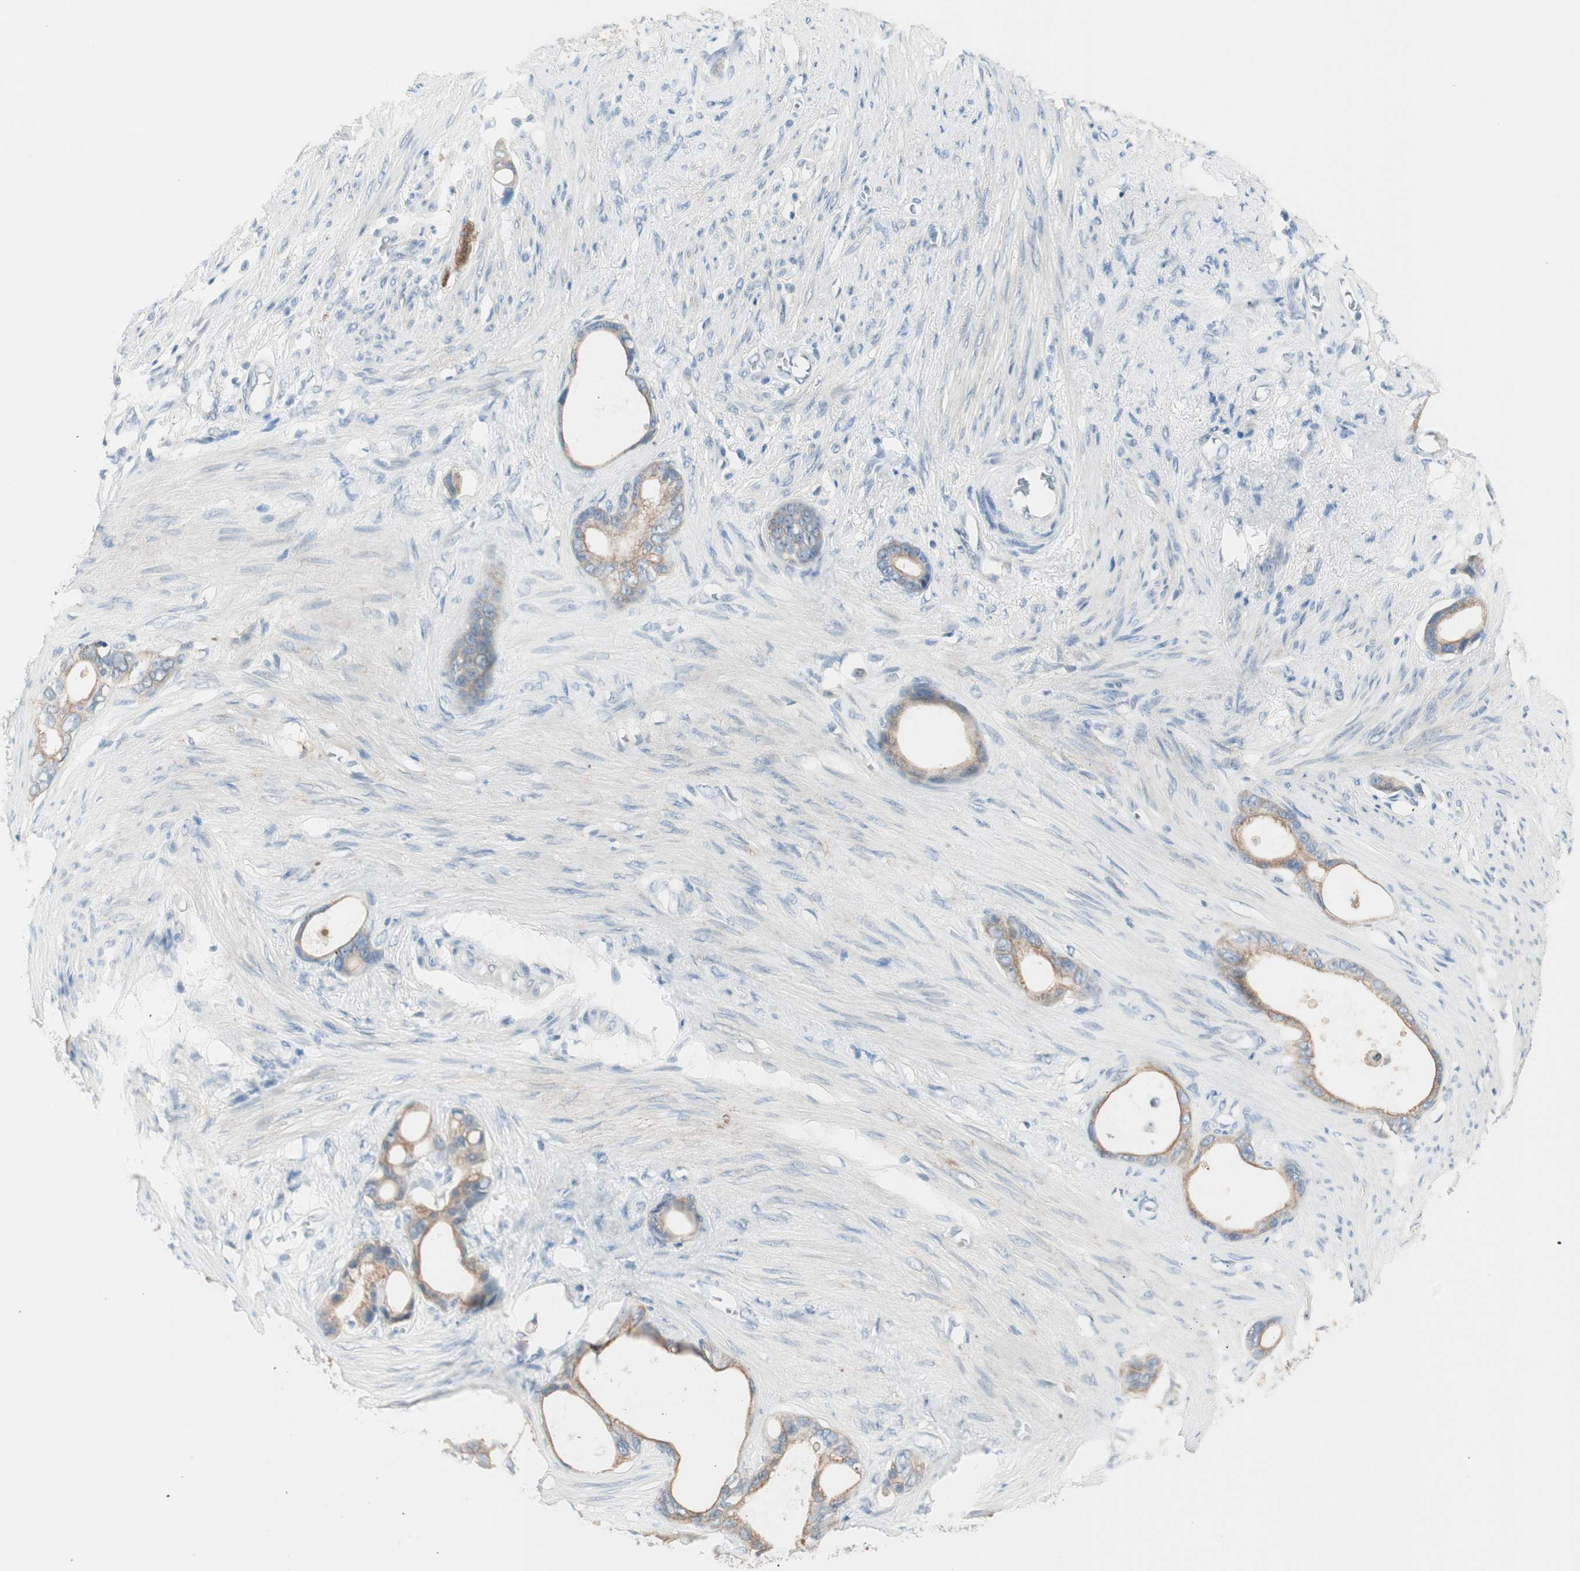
{"staining": {"intensity": "moderate", "quantity": ">75%", "location": "cytoplasmic/membranous"}, "tissue": "stomach cancer", "cell_type": "Tumor cells", "image_type": "cancer", "snomed": [{"axis": "morphology", "description": "Adenocarcinoma, NOS"}, {"axis": "topography", "description": "Stomach"}], "caption": "An IHC image of neoplastic tissue is shown. Protein staining in brown labels moderate cytoplasmic/membranous positivity in stomach cancer within tumor cells.", "gene": "GNAO1", "patient": {"sex": "female", "age": 75}}